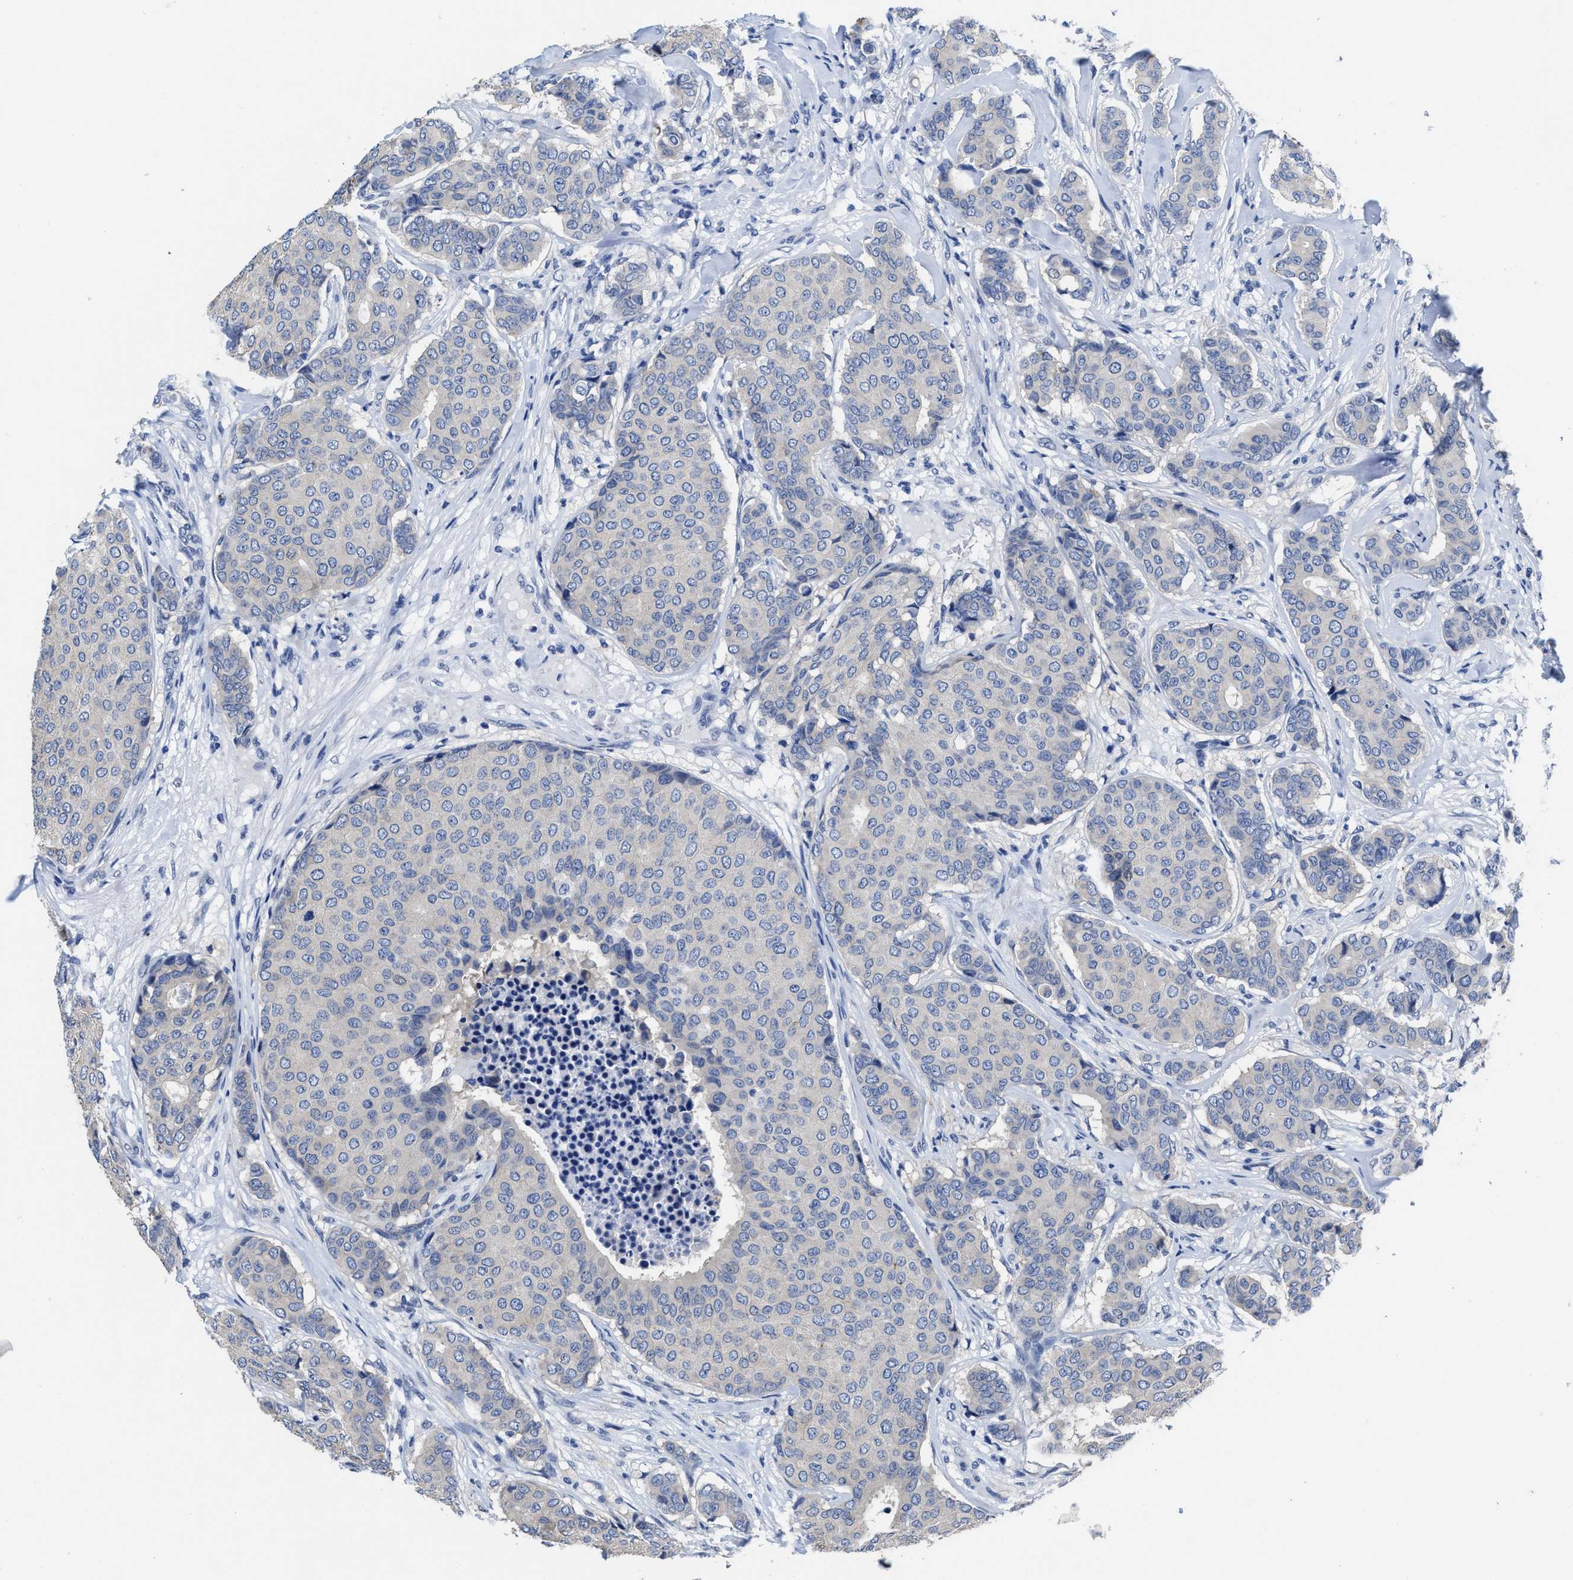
{"staining": {"intensity": "negative", "quantity": "none", "location": "none"}, "tissue": "breast cancer", "cell_type": "Tumor cells", "image_type": "cancer", "snomed": [{"axis": "morphology", "description": "Duct carcinoma"}, {"axis": "topography", "description": "Breast"}], "caption": "Tumor cells are negative for brown protein staining in breast cancer (invasive ductal carcinoma).", "gene": "HOOK1", "patient": {"sex": "female", "age": 75}}